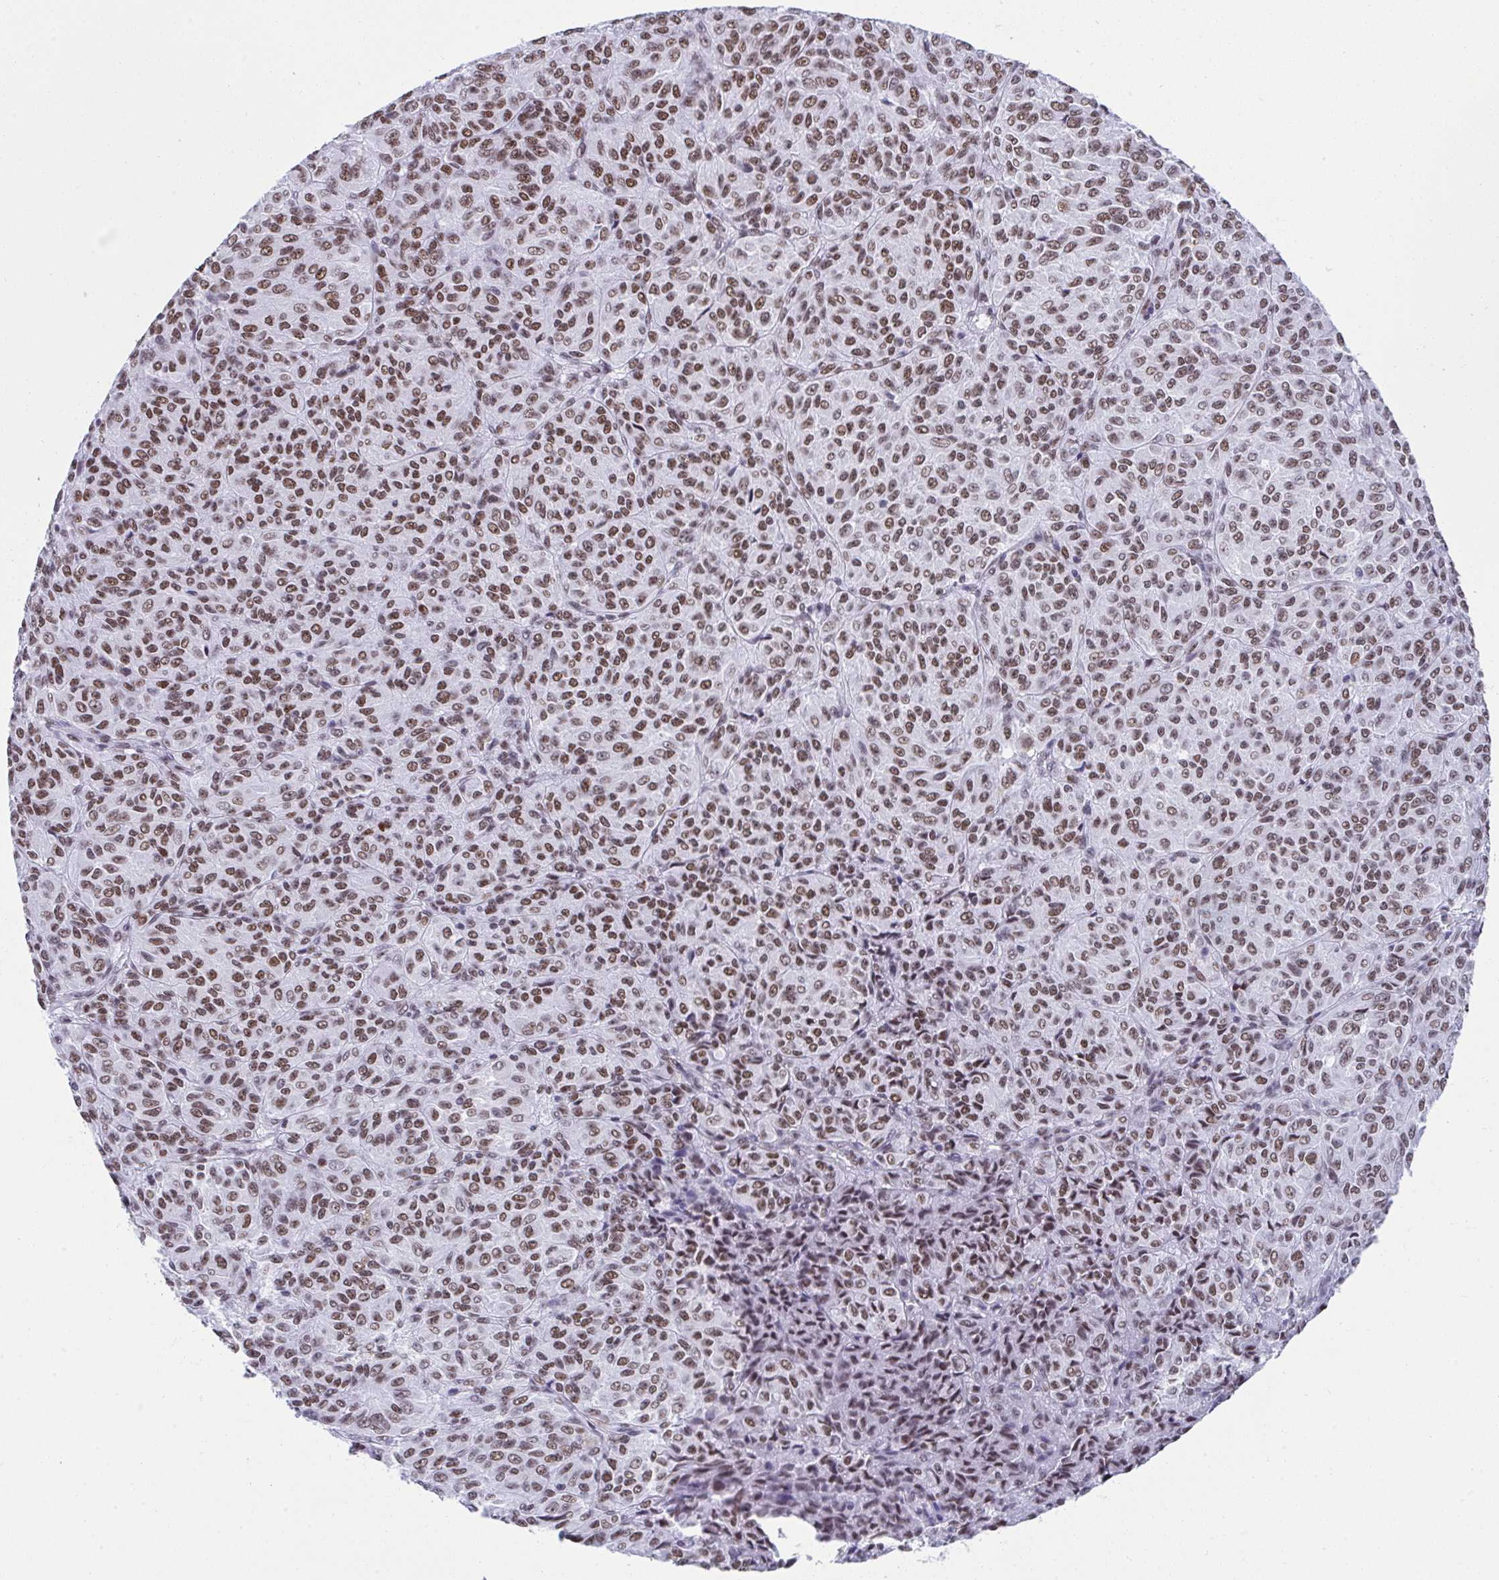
{"staining": {"intensity": "moderate", "quantity": ">75%", "location": "nuclear"}, "tissue": "melanoma", "cell_type": "Tumor cells", "image_type": "cancer", "snomed": [{"axis": "morphology", "description": "Malignant melanoma, Metastatic site"}, {"axis": "topography", "description": "Brain"}], "caption": "An image of melanoma stained for a protein shows moderate nuclear brown staining in tumor cells. (Brightfield microscopy of DAB IHC at high magnification).", "gene": "DDX52", "patient": {"sex": "female", "age": 56}}